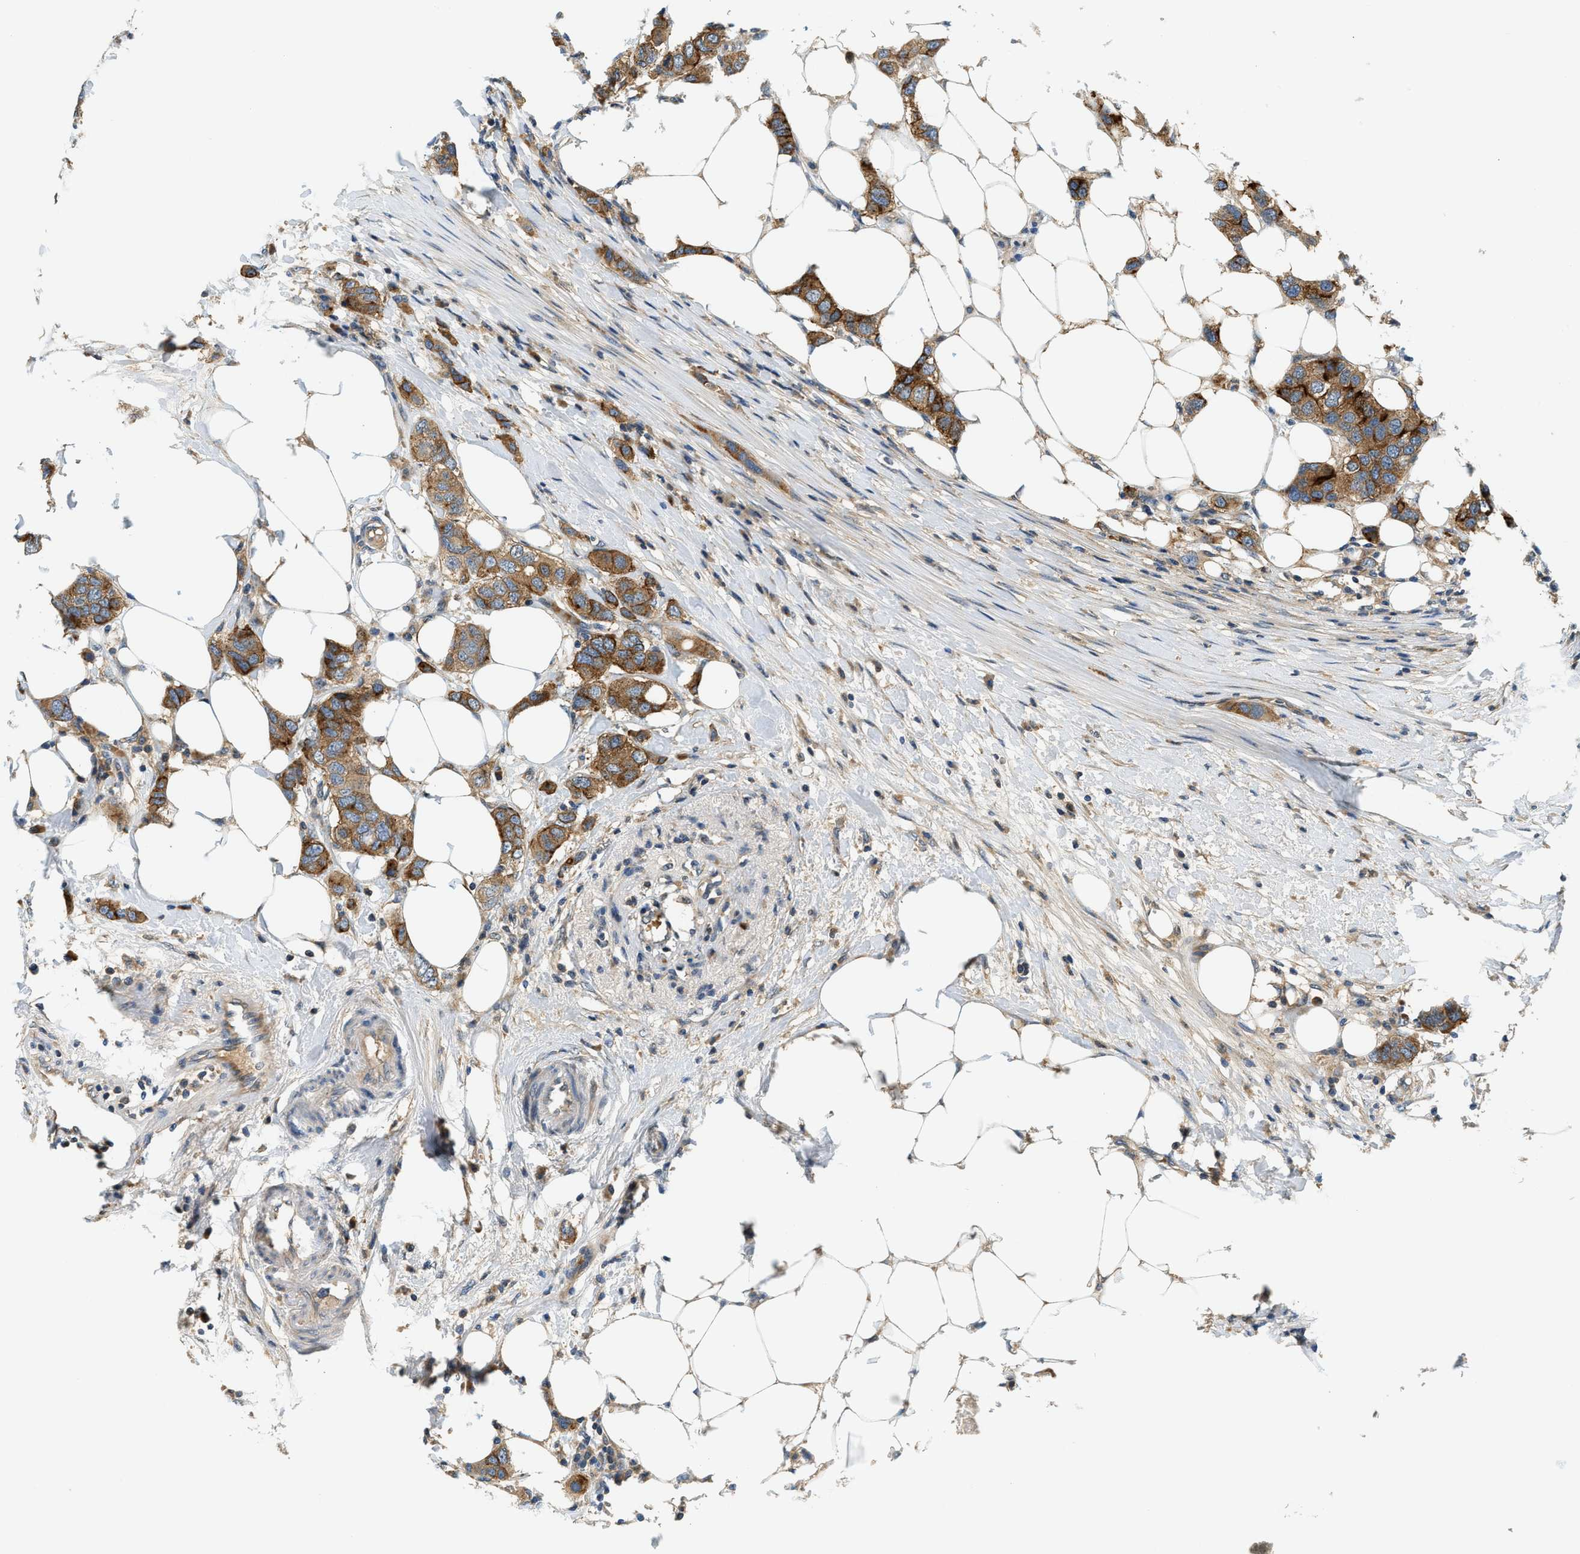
{"staining": {"intensity": "moderate", "quantity": ">75%", "location": "cytoplasmic/membranous"}, "tissue": "breast cancer", "cell_type": "Tumor cells", "image_type": "cancer", "snomed": [{"axis": "morphology", "description": "Duct carcinoma"}, {"axis": "topography", "description": "Breast"}], "caption": "Immunohistochemical staining of human breast cancer reveals medium levels of moderate cytoplasmic/membranous positivity in about >75% of tumor cells.", "gene": "KCNK1", "patient": {"sex": "female", "age": 50}}